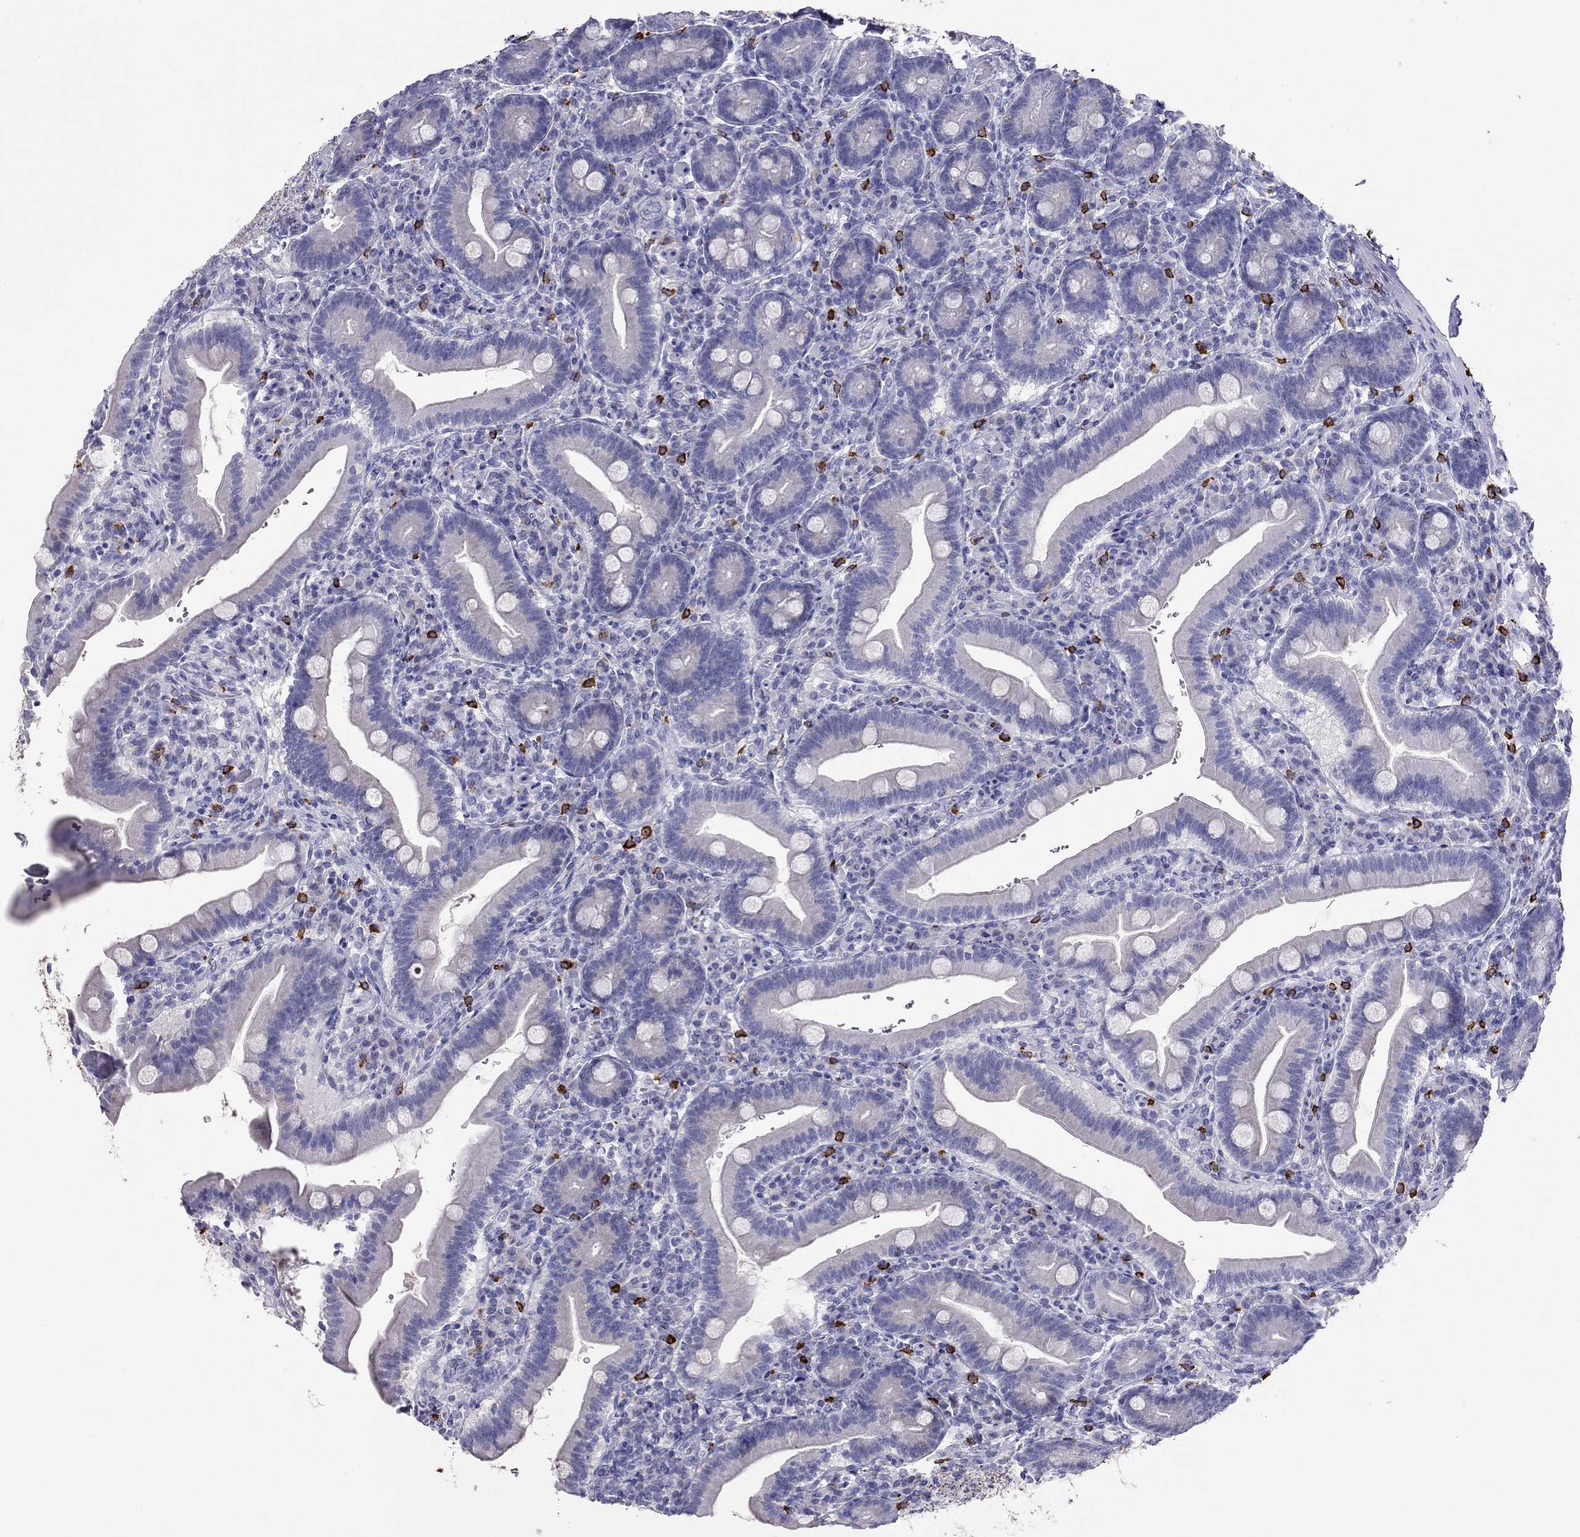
{"staining": {"intensity": "negative", "quantity": "none", "location": "none"}, "tissue": "small intestine", "cell_type": "Glandular cells", "image_type": "normal", "snomed": [{"axis": "morphology", "description": "Normal tissue, NOS"}, {"axis": "topography", "description": "Small intestine"}], "caption": "IHC histopathology image of normal small intestine: human small intestine stained with DAB reveals no significant protein staining in glandular cells.", "gene": "IL17REL", "patient": {"sex": "male", "age": 66}}